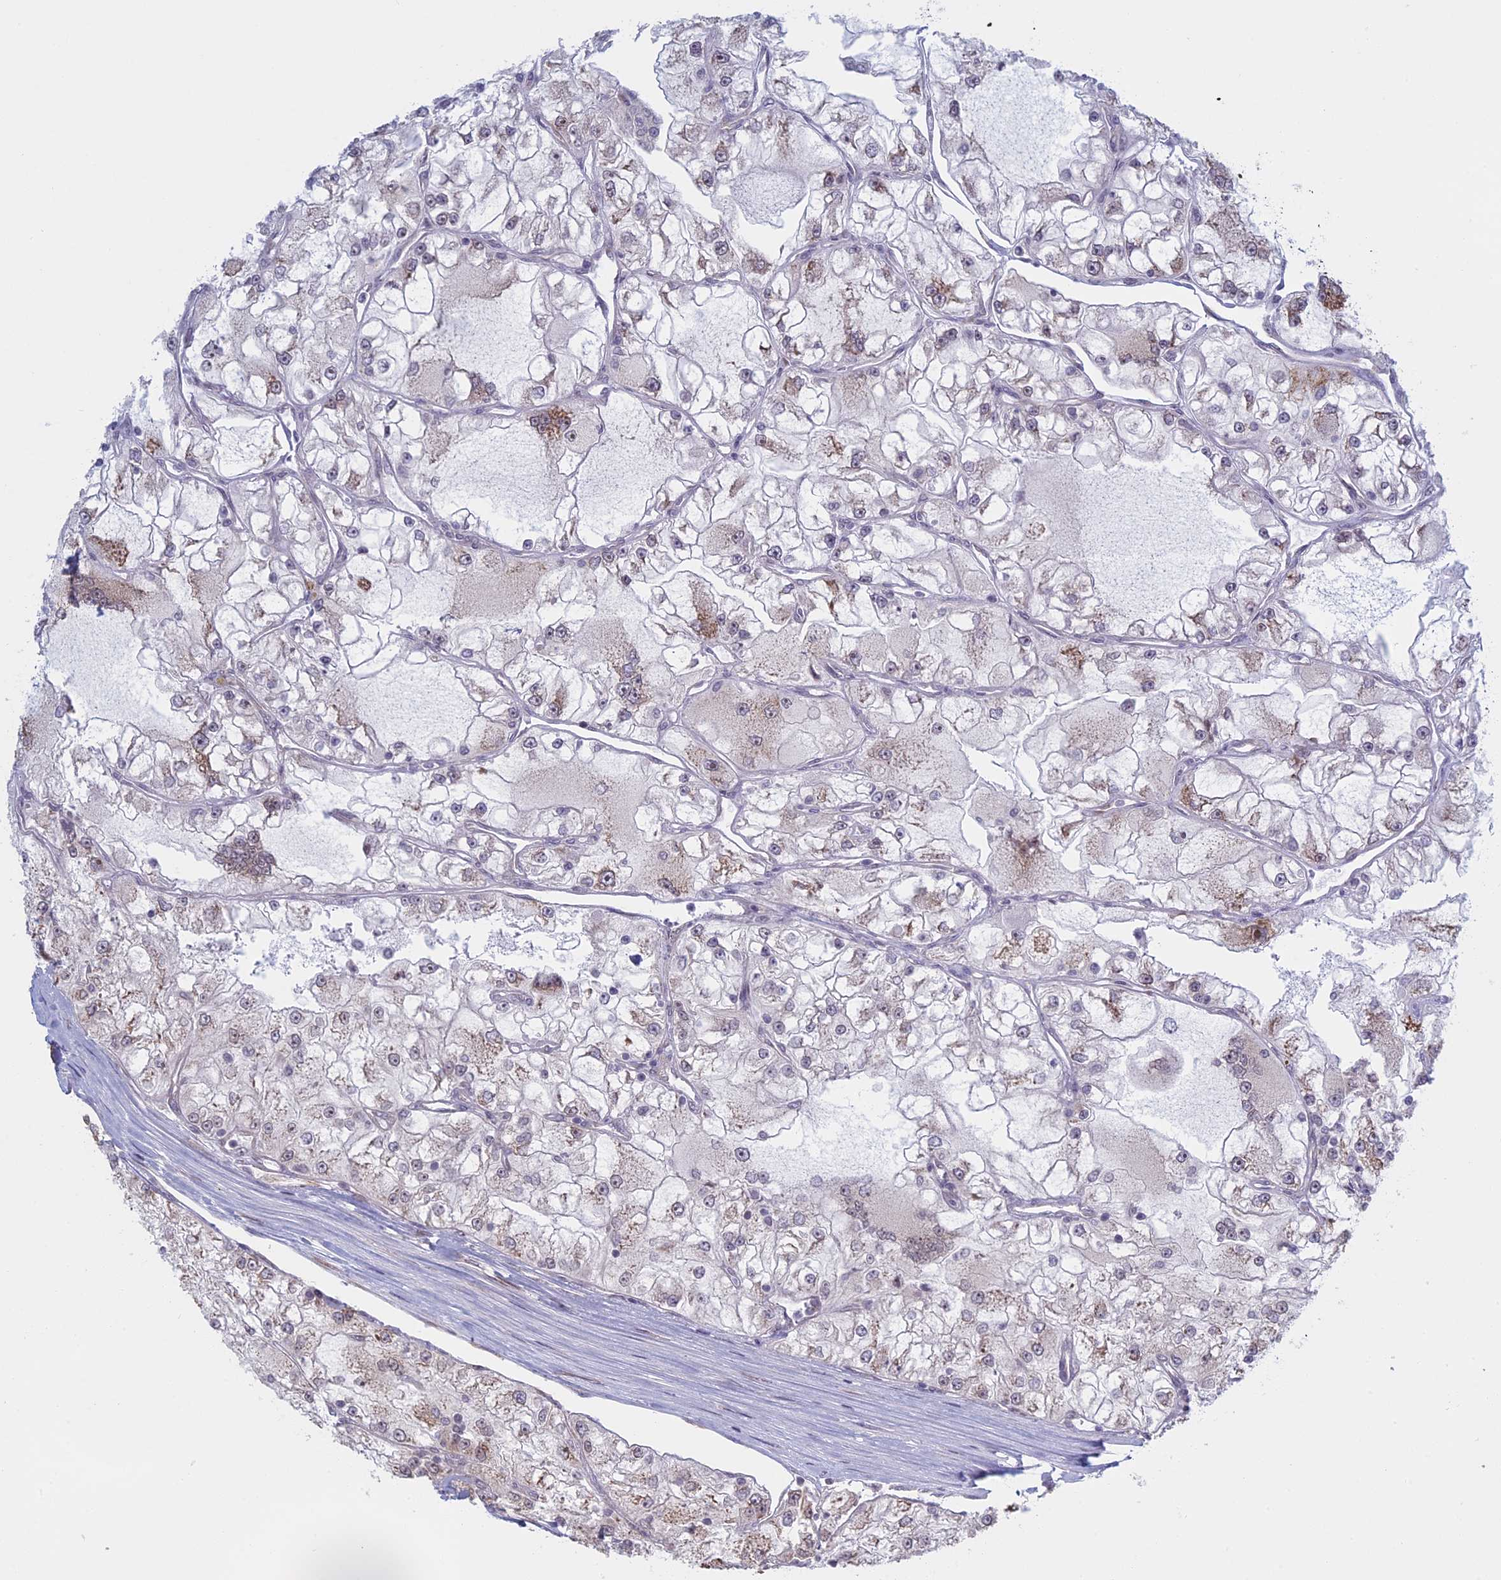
{"staining": {"intensity": "weak", "quantity": "25%-75%", "location": "cytoplasmic/membranous,nuclear"}, "tissue": "renal cancer", "cell_type": "Tumor cells", "image_type": "cancer", "snomed": [{"axis": "morphology", "description": "Adenocarcinoma, NOS"}, {"axis": "topography", "description": "Kidney"}], "caption": "Immunohistochemical staining of renal cancer (adenocarcinoma) displays low levels of weak cytoplasmic/membranous and nuclear staining in about 25%-75% of tumor cells.", "gene": "RPS19BP1", "patient": {"sex": "female", "age": 72}}